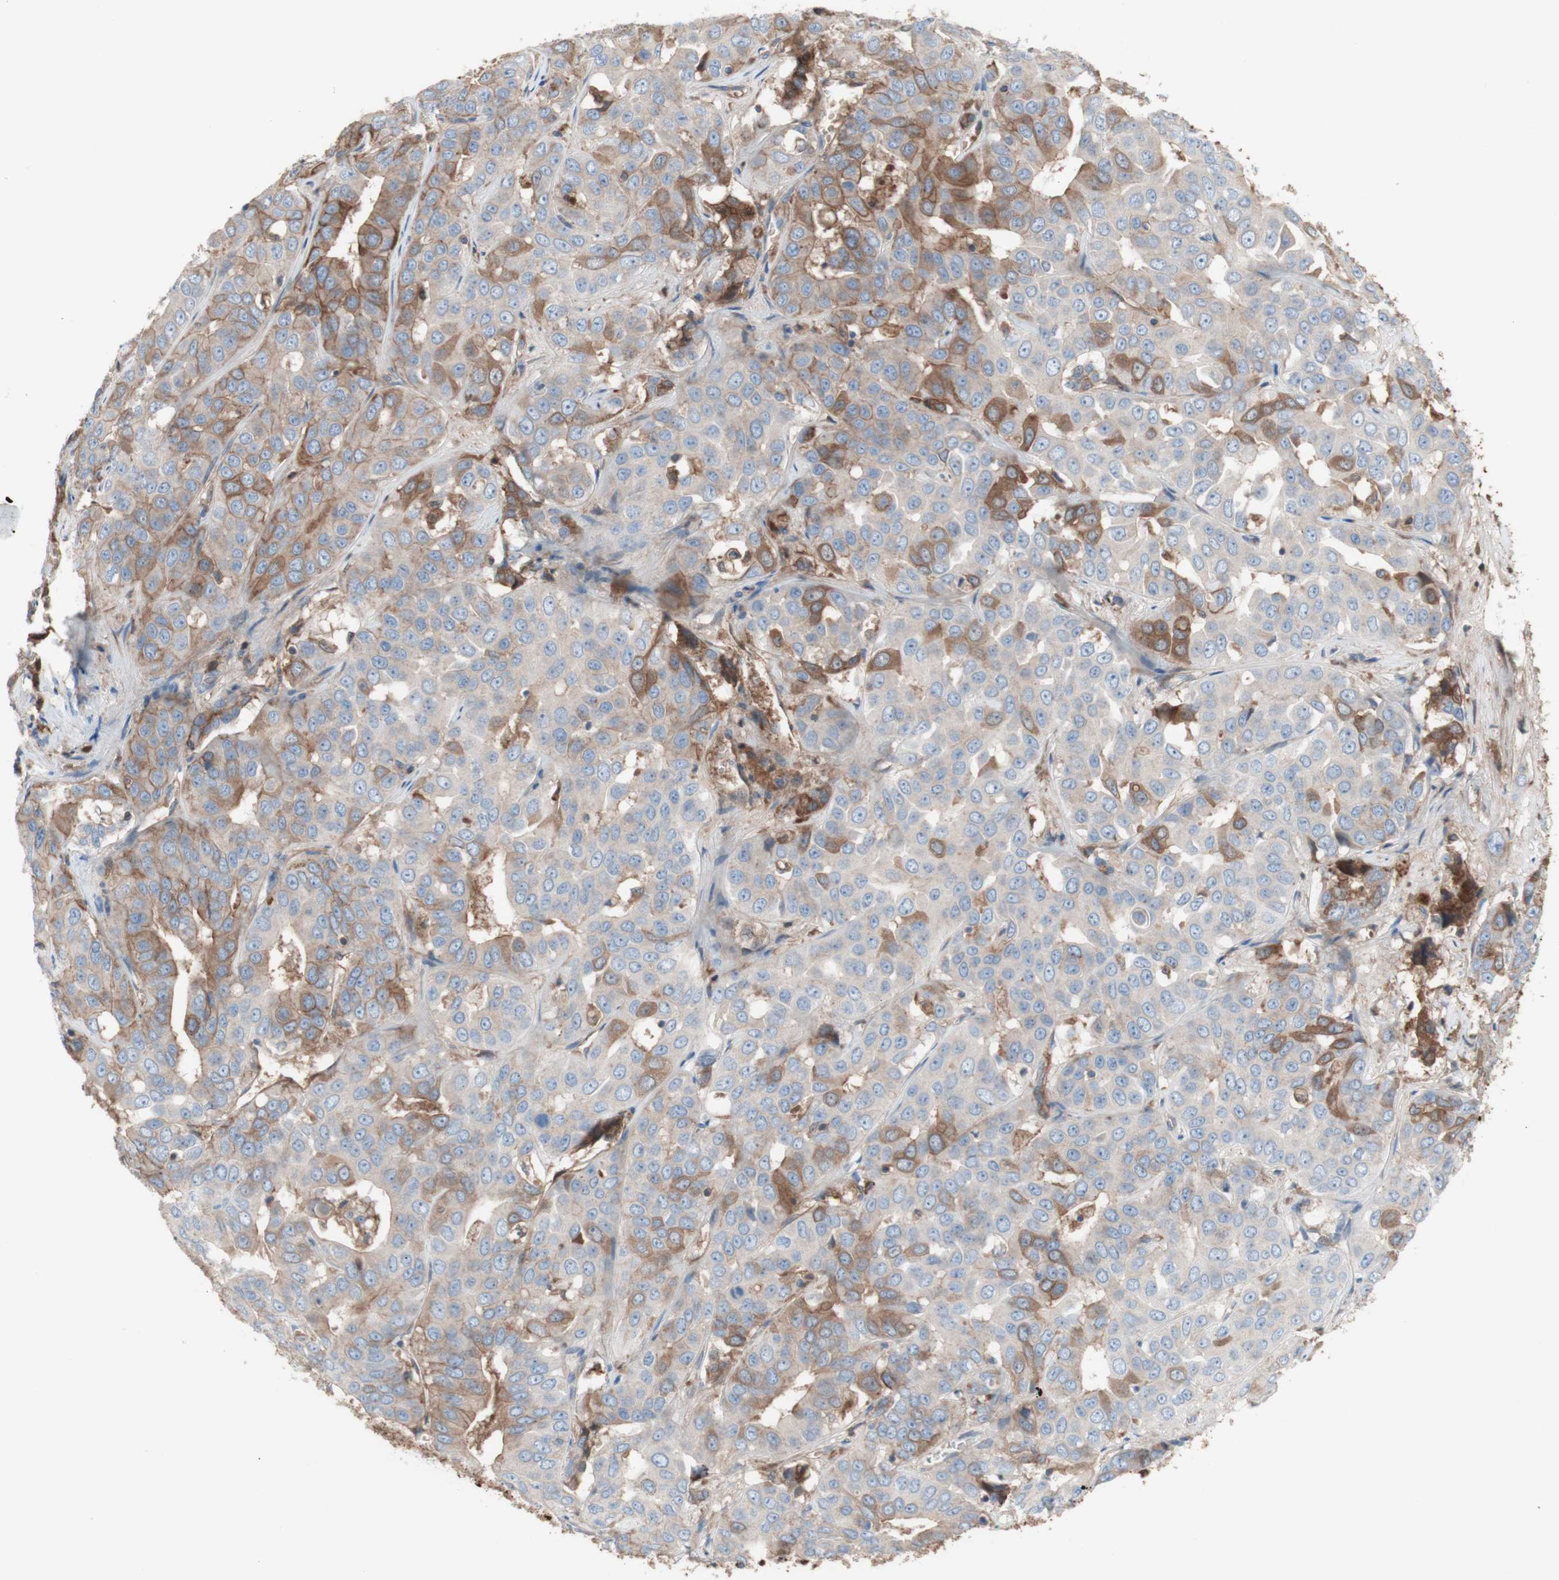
{"staining": {"intensity": "weak", "quantity": ">75%", "location": "cytoplasmic/membranous"}, "tissue": "liver cancer", "cell_type": "Tumor cells", "image_type": "cancer", "snomed": [{"axis": "morphology", "description": "Cholangiocarcinoma"}, {"axis": "topography", "description": "Liver"}], "caption": "DAB (3,3'-diaminobenzidine) immunohistochemical staining of liver cholangiocarcinoma displays weak cytoplasmic/membranous protein staining in about >75% of tumor cells. The protein of interest is stained brown, and the nuclei are stained in blue (DAB (3,3'-diaminobenzidine) IHC with brightfield microscopy, high magnification).", "gene": "CD46", "patient": {"sex": "female", "age": 52}}